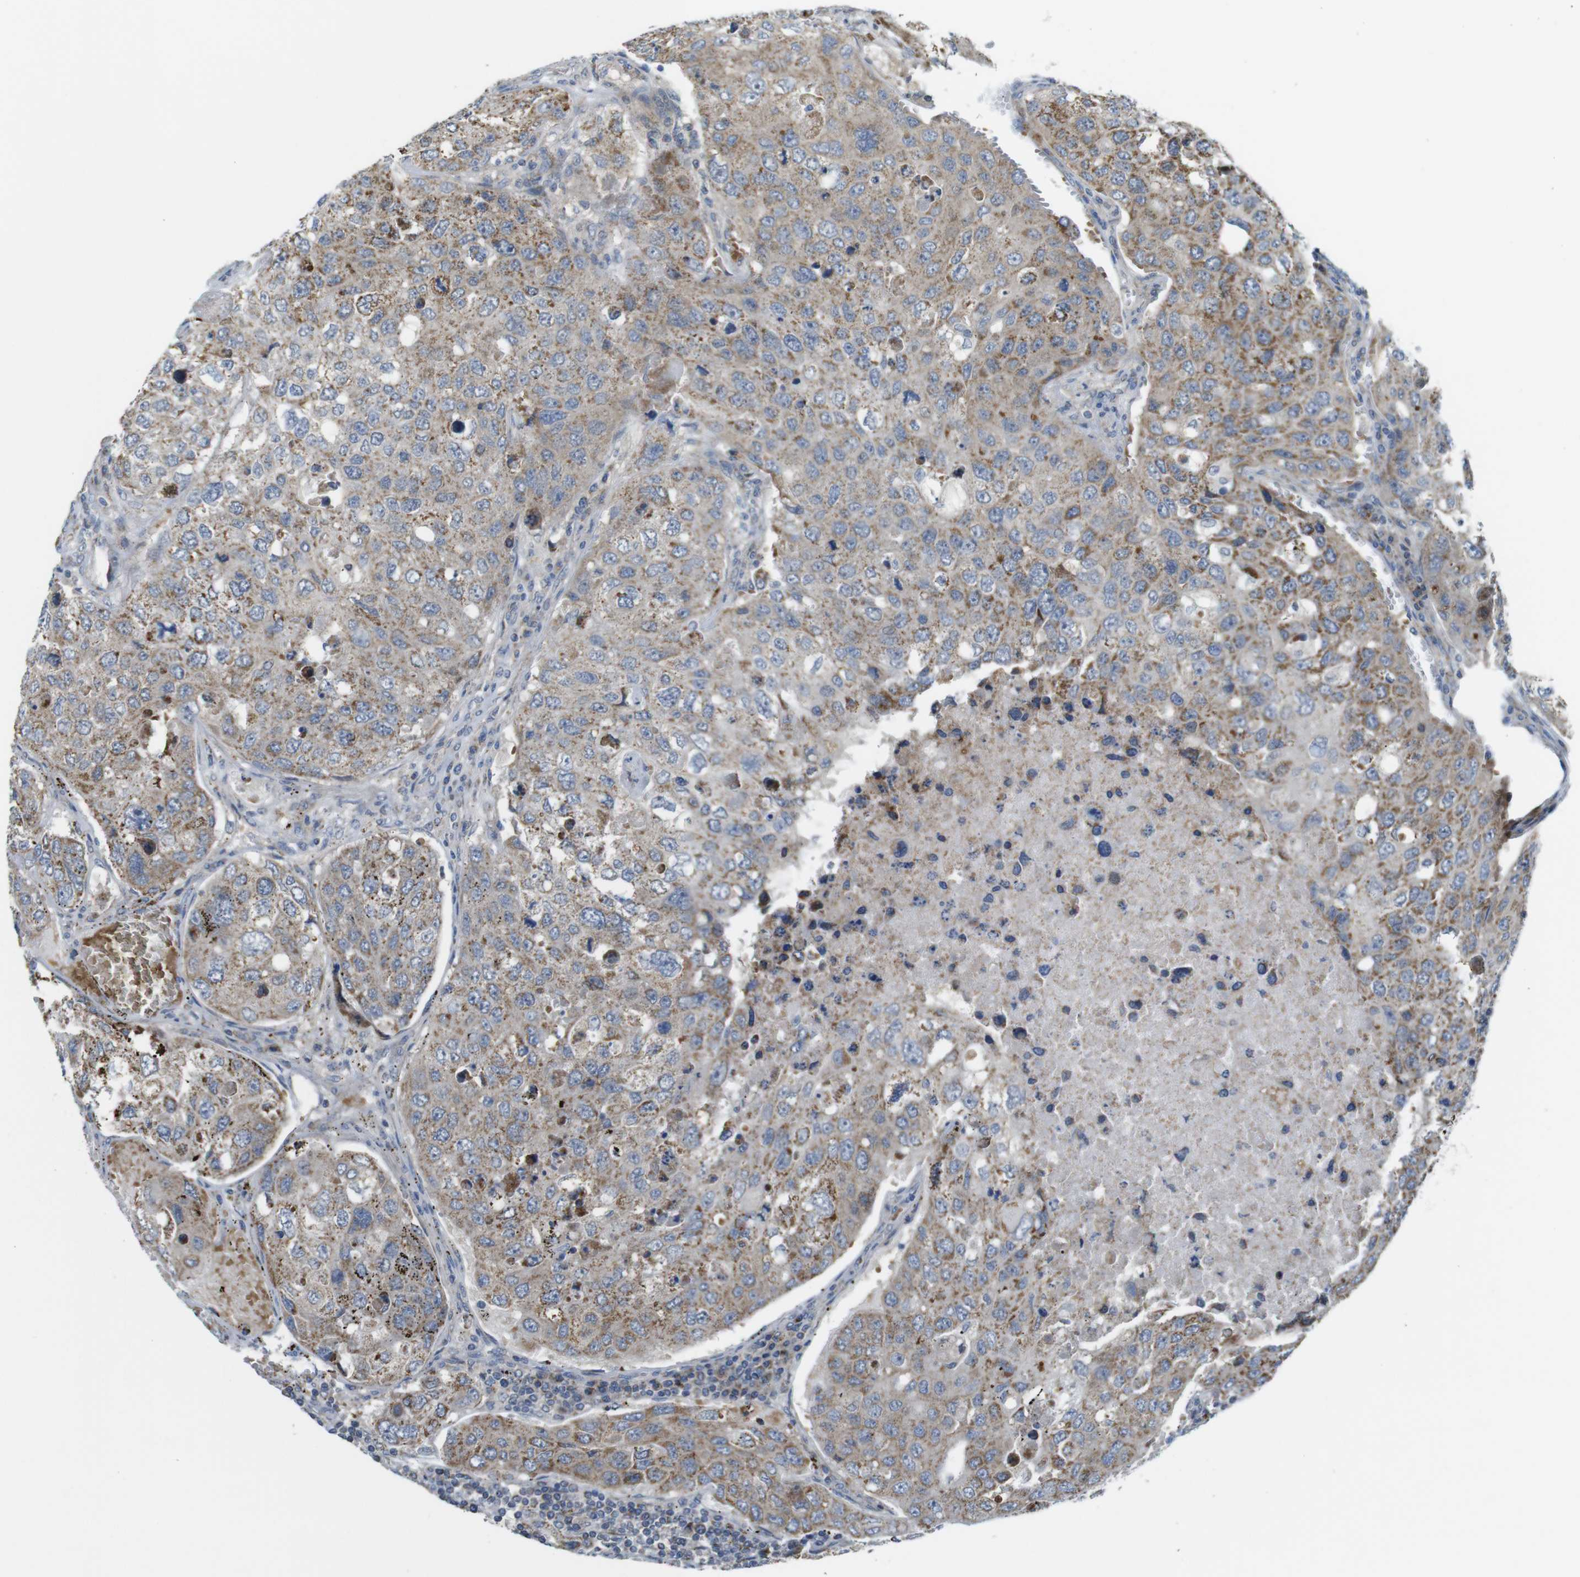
{"staining": {"intensity": "moderate", "quantity": "25%-75%", "location": "cytoplasmic/membranous"}, "tissue": "urothelial cancer", "cell_type": "Tumor cells", "image_type": "cancer", "snomed": [{"axis": "morphology", "description": "Urothelial carcinoma, High grade"}, {"axis": "topography", "description": "Lymph node"}, {"axis": "topography", "description": "Urinary bladder"}], "caption": "A medium amount of moderate cytoplasmic/membranous staining is appreciated in about 25%-75% of tumor cells in urothelial cancer tissue. The staining is performed using DAB brown chromogen to label protein expression. The nuclei are counter-stained blue using hematoxylin.", "gene": "MARCHF1", "patient": {"sex": "male", "age": 51}}